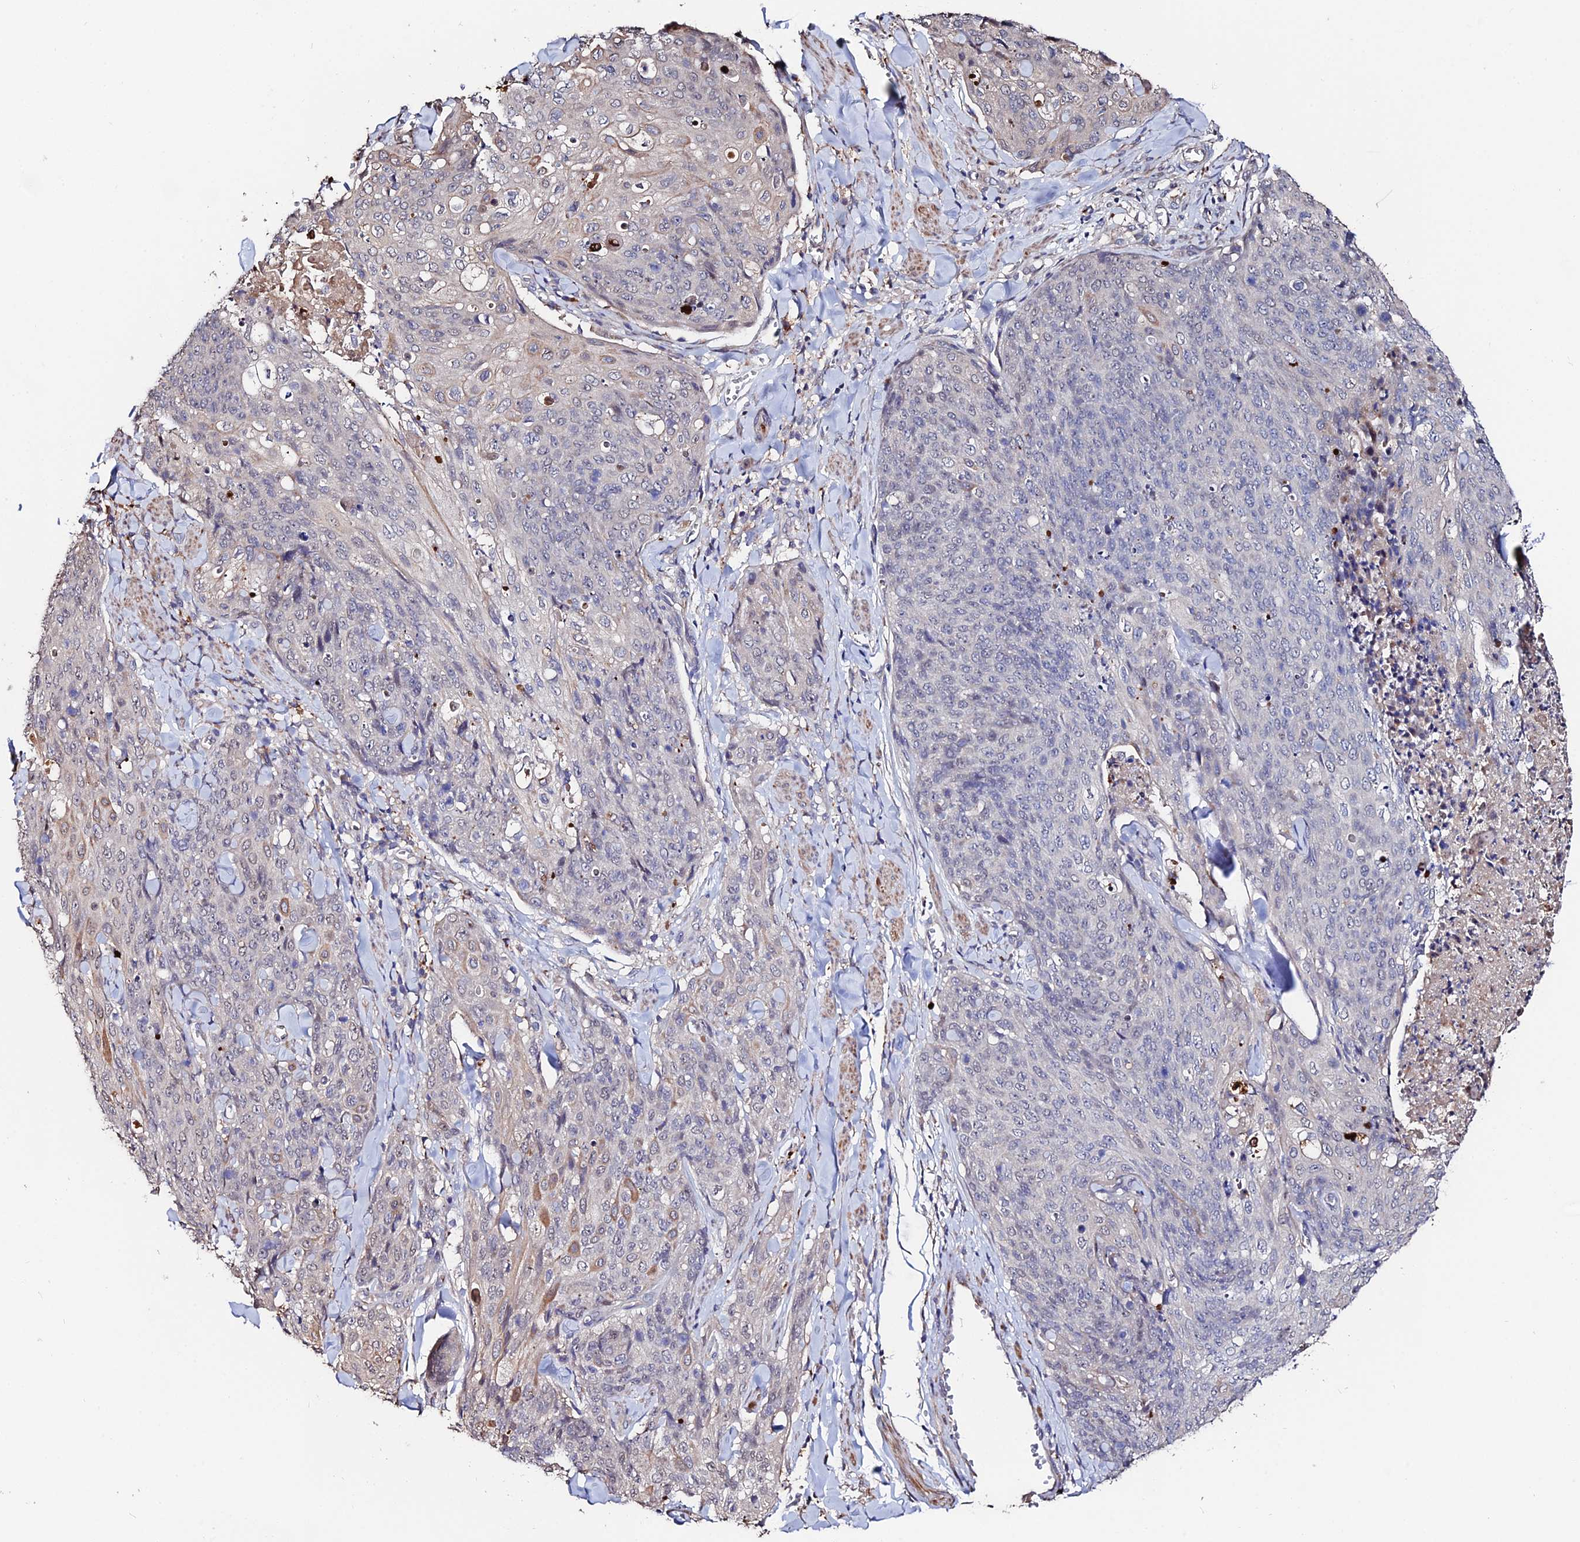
{"staining": {"intensity": "negative", "quantity": "none", "location": "none"}, "tissue": "skin cancer", "cell_type": "Tumor cells", "image_type": "cancer", "snomed": [{"axis": "morphology", "description": "Squamous cell carcinoma, NOS"}, {"axis": "topography", "description": "Skin"}, {"axis": "topography", "description": "Vulva"}], "caption": "Immunohistochemical staining of squamous cell carcinoma (skin) exhibits no significant expression in tumor cells.", "gene": "ACTR5", "patient": {"sex": "female", "age": 85}}